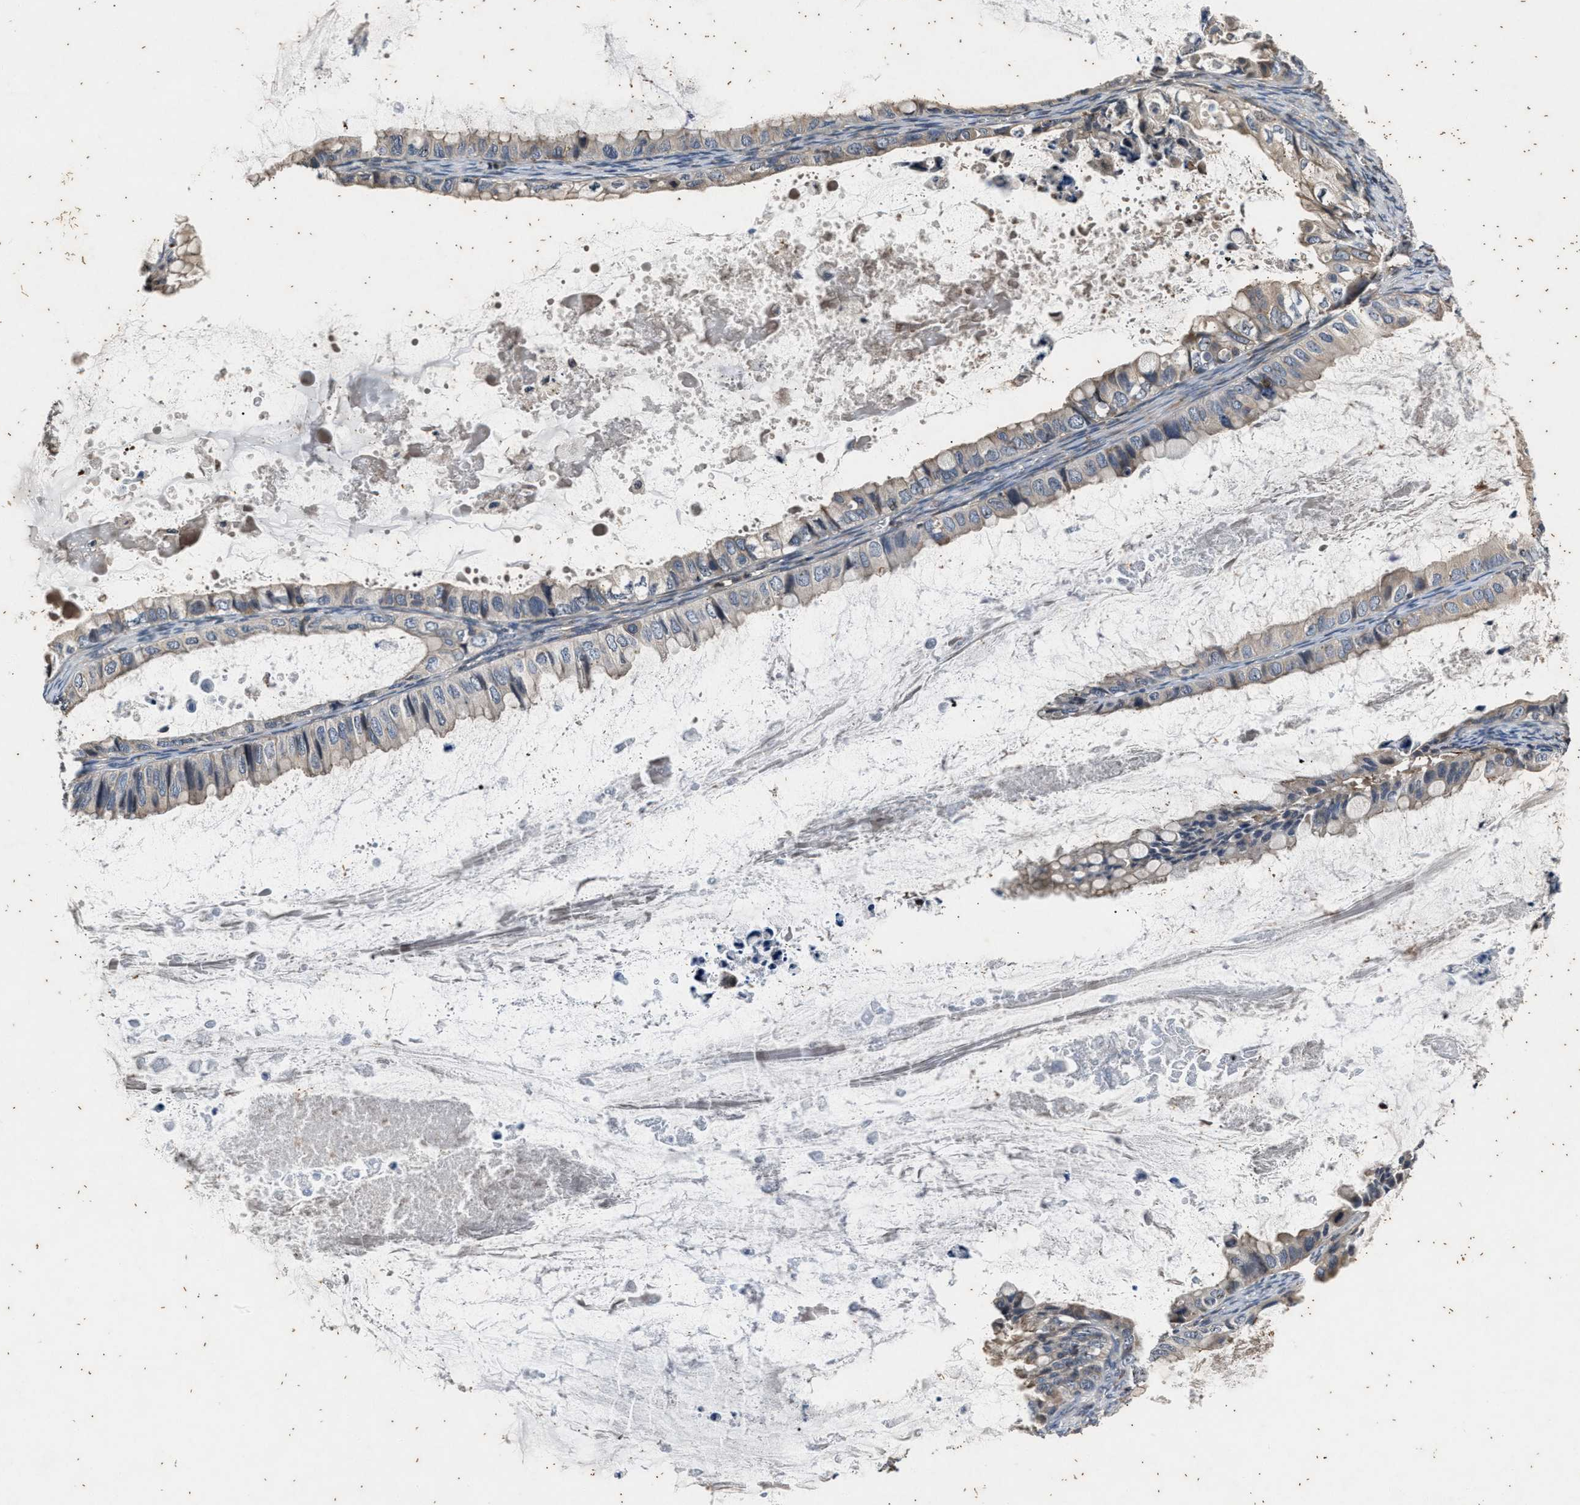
{"staining": {"intensity": "weak", "quantity": "<25%", "location": "cytoplasmic/membranous"}, "tissue": "ovarian cancer", "cell_type": "Tumor cells", "image_type": "cancer", "snomed": [{"axis": "morphology", "description": "Cystadenocarcinoma, mucinous, NOS"}, {"axis": "topography", "description": "Ovary"}], "caption": "Histopathology image shows no protein expression in tumor cells of ovarian cancer (mucinous cystadenocarcinoma) tissue. (Brightfield microscopy of DAB immunohistochemistry at high magnification).", "gene": "PTPN7", "patient": {"sex": "female", "age": 80}}